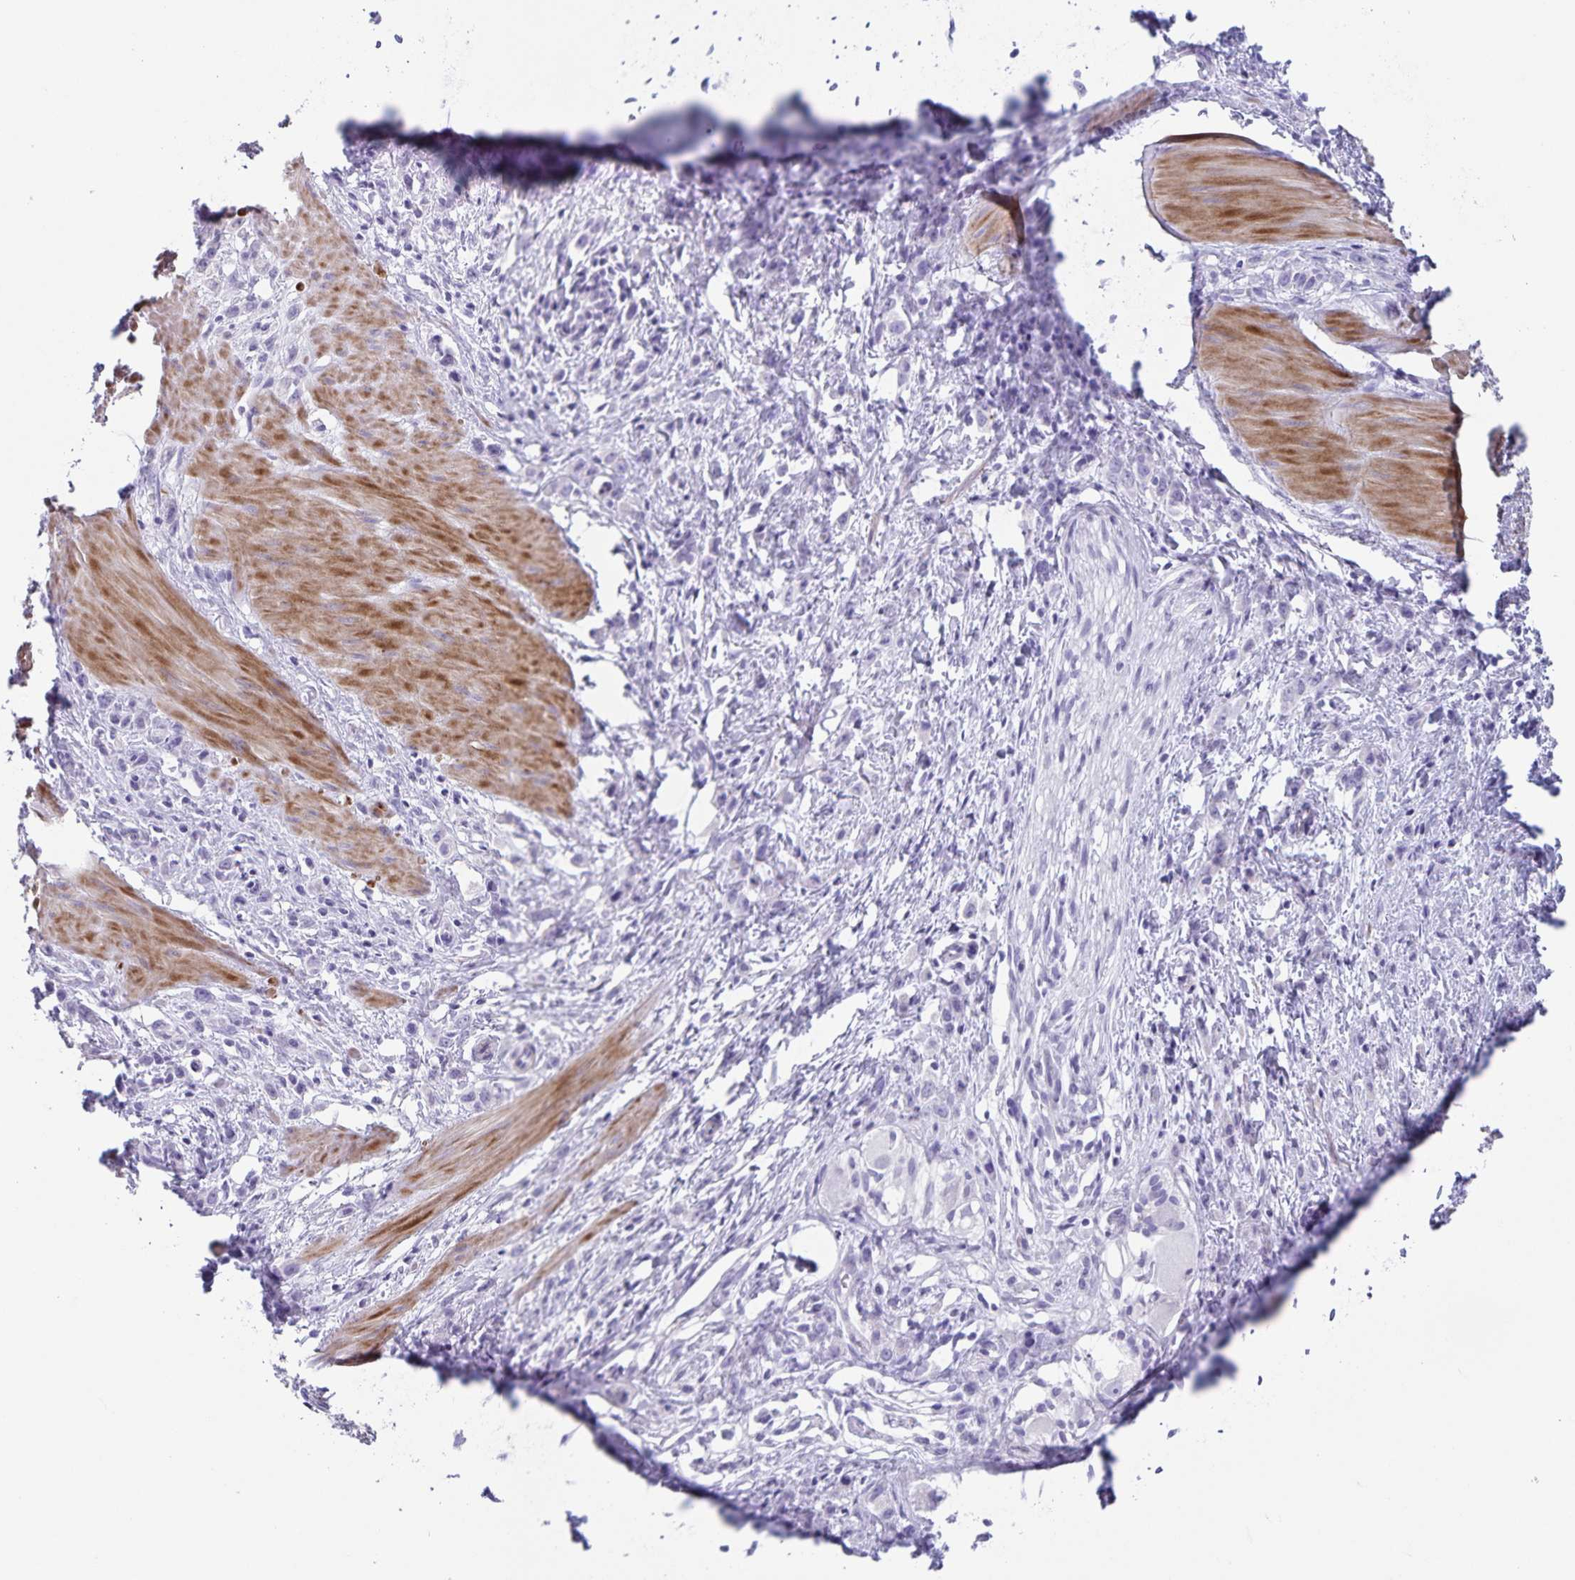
{"staining": {"intensity": "negative", "quantity": "none", "location": "none"}, "tissue": "stomach cancer", "cell_type": "Tumor cells", "image_type": "cancer", "snomed": [{"axis": "morphology", "description": "Adenocarcinoma, NOS"}, {"axis": "topography", "description": "Stomach"}], "caption": "The IHC histopathology image has no significant staining in tumor cells of stomach cancer (adenocarcinoma) tissue.", "gene": "C11orf42", "patient": {"sex": "male", "age": 47}}